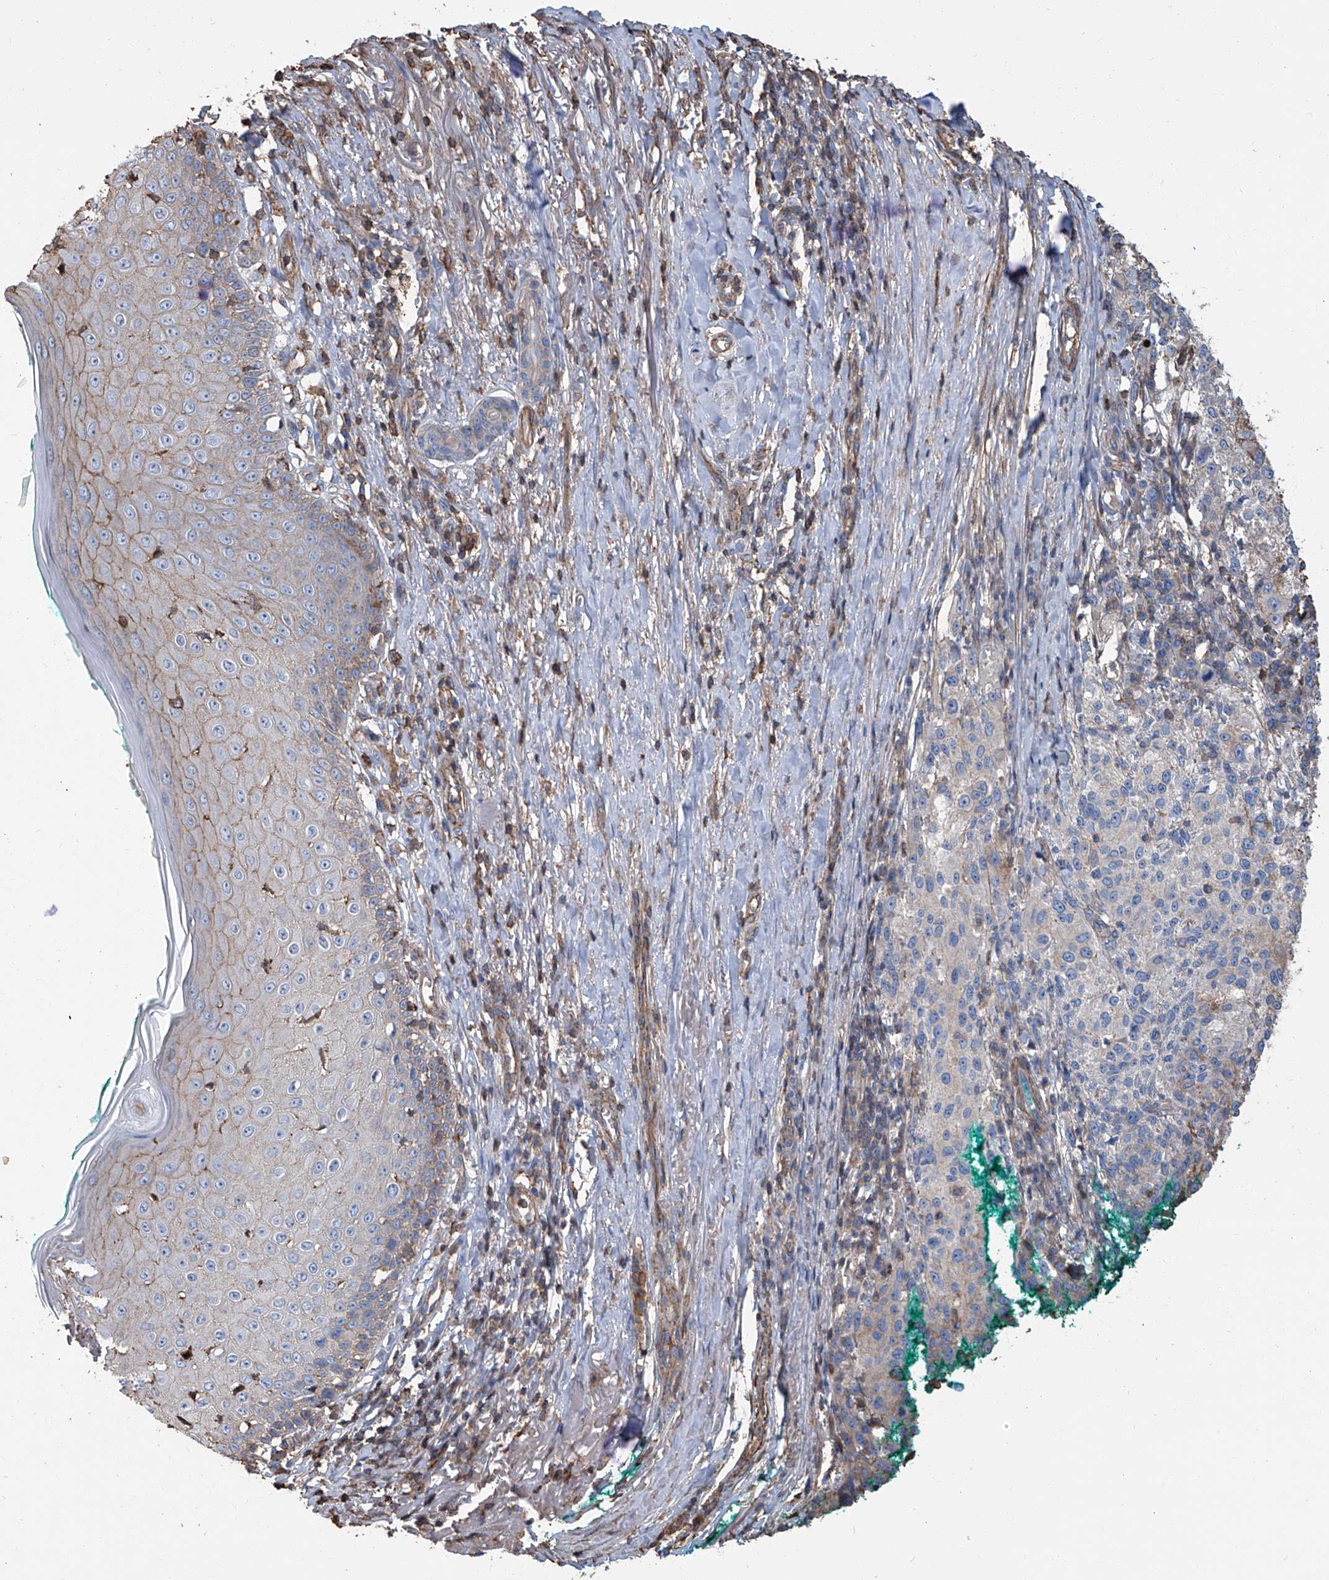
{"staining": {"intensity": "negative", "quantity": "none", "location": "none"}, "tissue": "melanoma", "cell_type": "Tumor cells", "image_type": "cancer", "snomed": [{"axis": "morphology", "description": "Necrosis, NOS"}, {"axis": "morphology", "description": "Malignant melanoma, NOS"}, {"axis": "topography", "description": "Skin"}], "caption": "Protein analysis of malignant melanoma reveals no significant expression in tumor cells. (Immunohistochemistry (ihc), brightfield microscopy, high magnification).", "gene": "PIEZO2", "patient": {"sex": "female", "age": 87}}